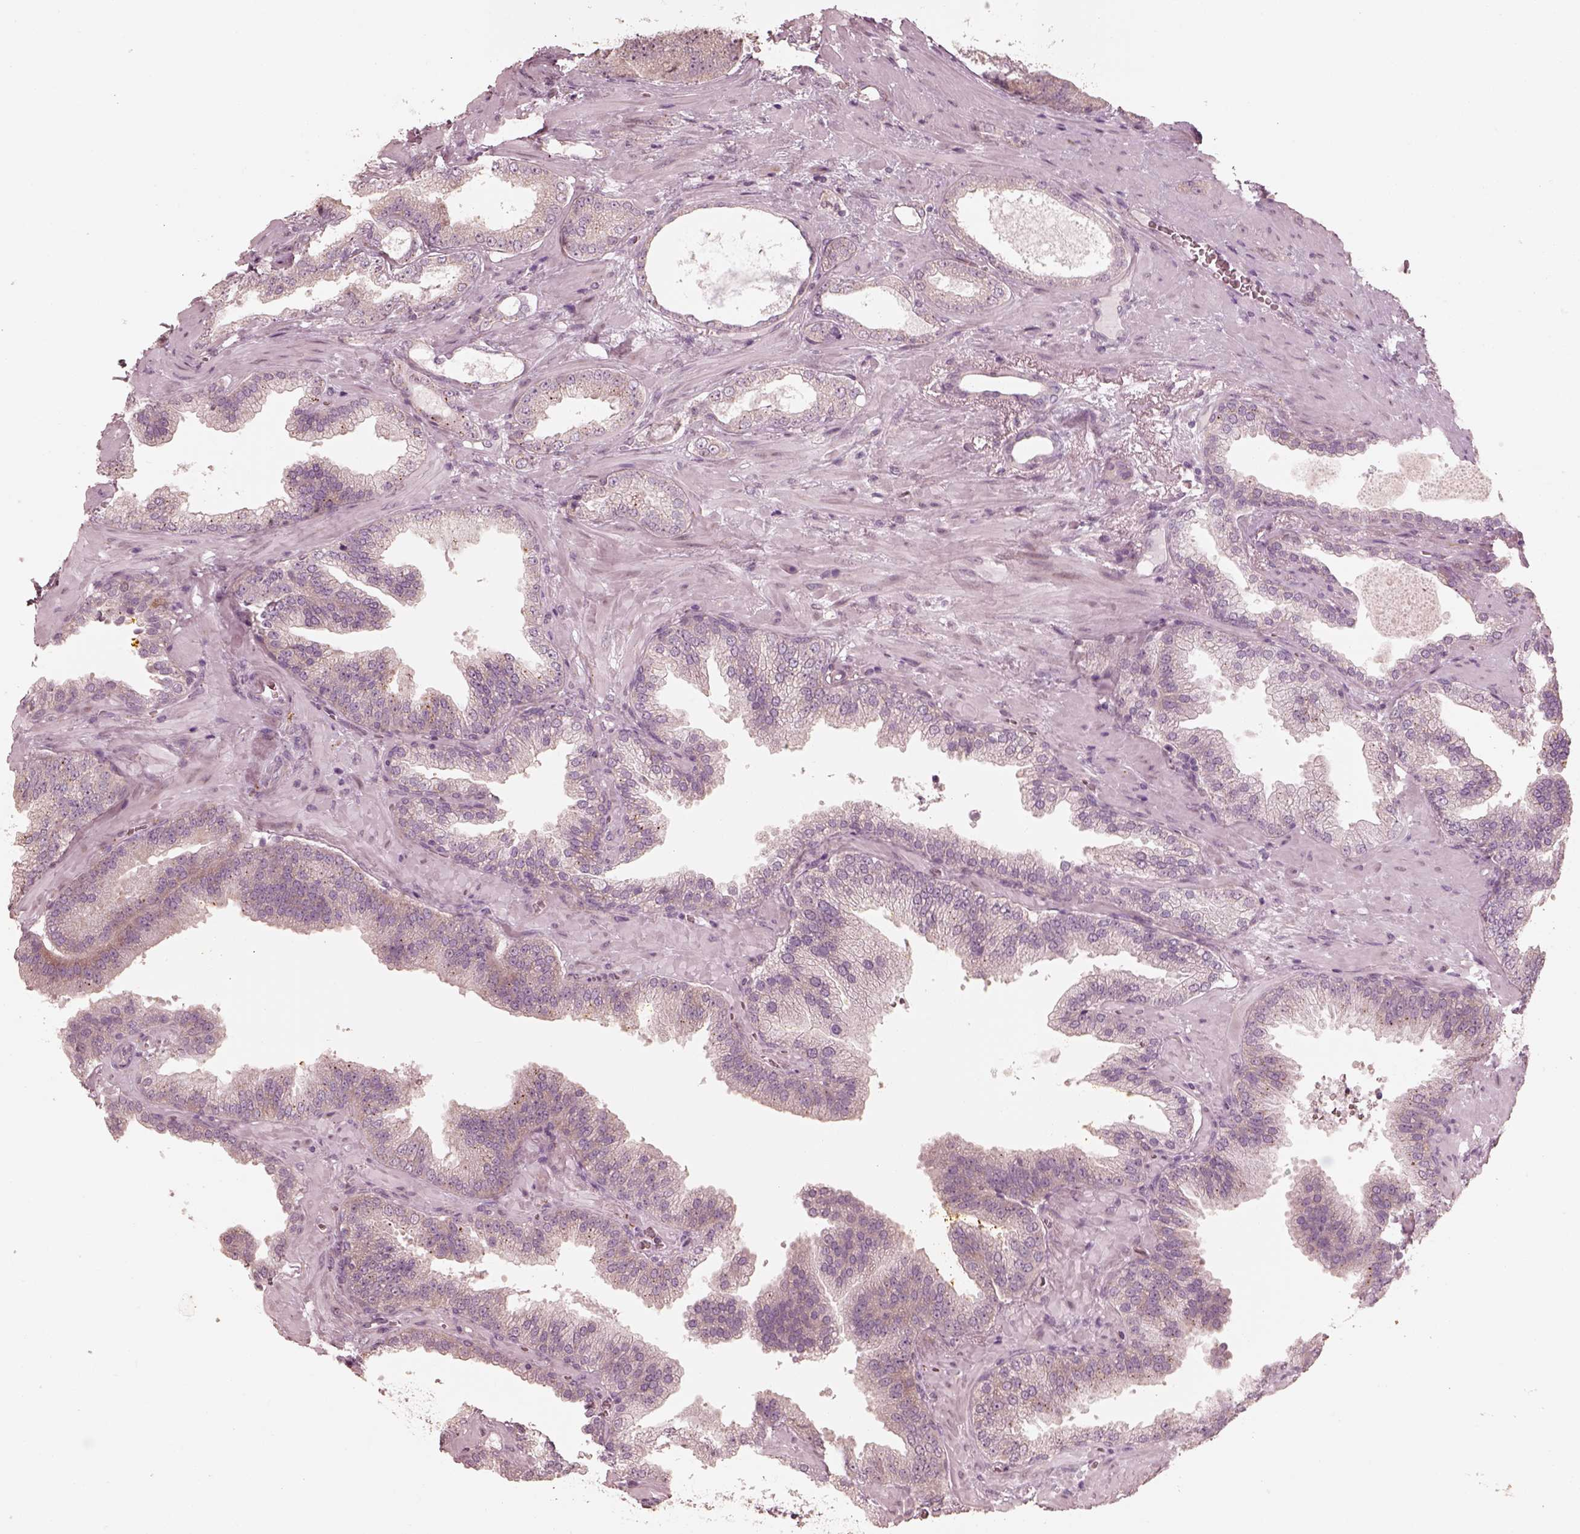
{"staining": {"intensity": "negative", "quantity": "none", "location": "none"}, "tissue": "prostate cancer", "cell_type": "Tumor cells", "image_type": "cancer", "snomed": [{"axis": "morphology", "description": "Adenocarcinoma, NOS"}, {"axis": "topography", "description": "Prostate"}], "caption": "Immunohistochemical staining of human prostate cancer demonstrates no significant positivity in tumor cells. (DAB (3,3'-diaminobenzidine) immunohistochemistry visualized using brightfield microscopy, high magnification).", "gene": "RAB3C", "patient": {"sex": "male", "age": 63}}